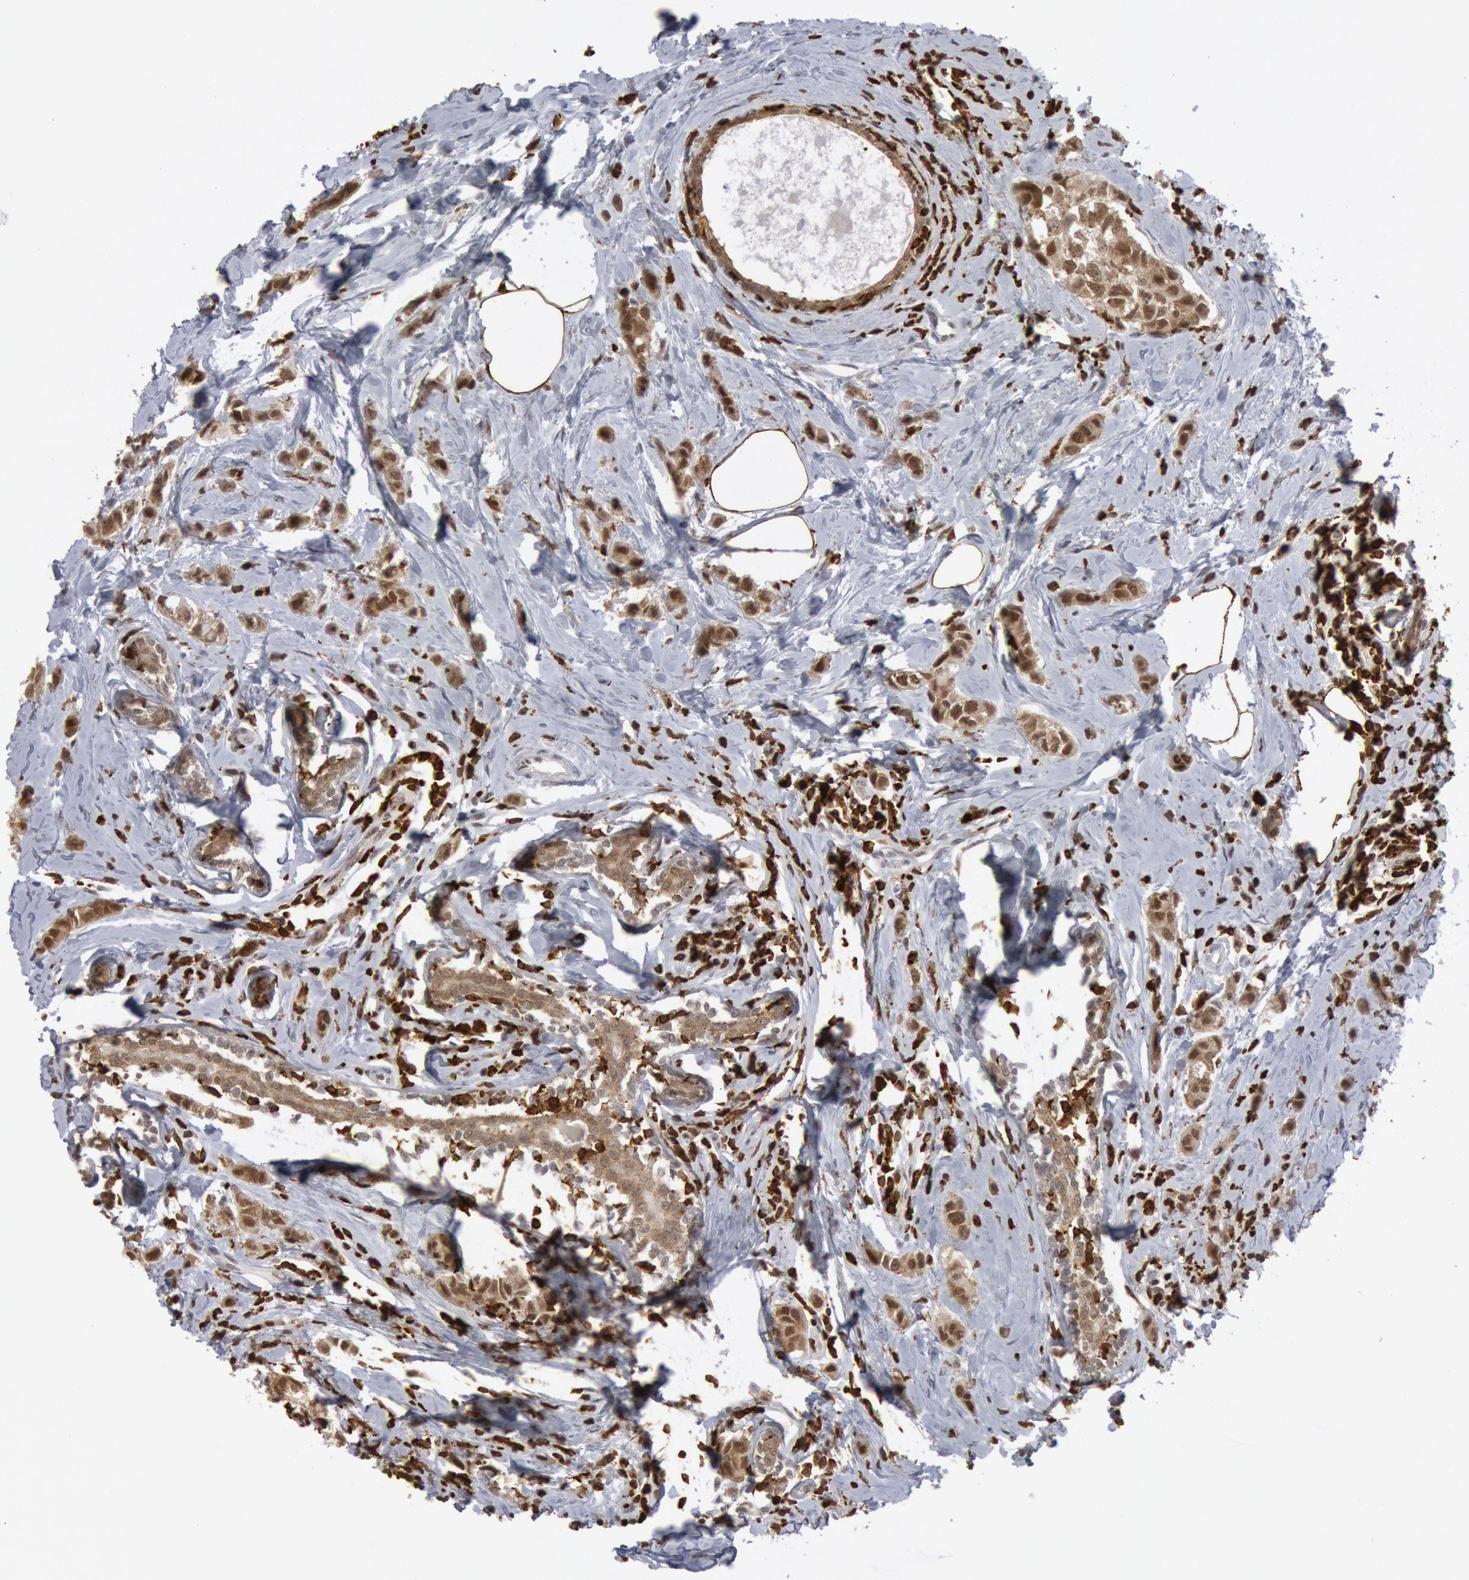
{"staining": {"intensity": "moderate", "quantity": ">75%", "location": "cytoplasmic/membranous,nuclear"}, "tissue": "breast cancer", "cell_type": "Tumor cells", "image_type": "cancer", "snomed": [{"axis": "morphology", "description": "Normal tissue, NOS"}, {"axis": "morphology", "description": "Duct carcinoma"}, {"axis": "topography", "description": "Breast"}], "caption": "A histopathology image showing moderate cytoplasmic/membranous and nuclear positivity in about >75% of tumor cells in breast intraductal carcinoma, as visualized by brown immunohistochemical staining.", "gene": "PTPN6", "patient": {"sex": "female", "age": 50}}